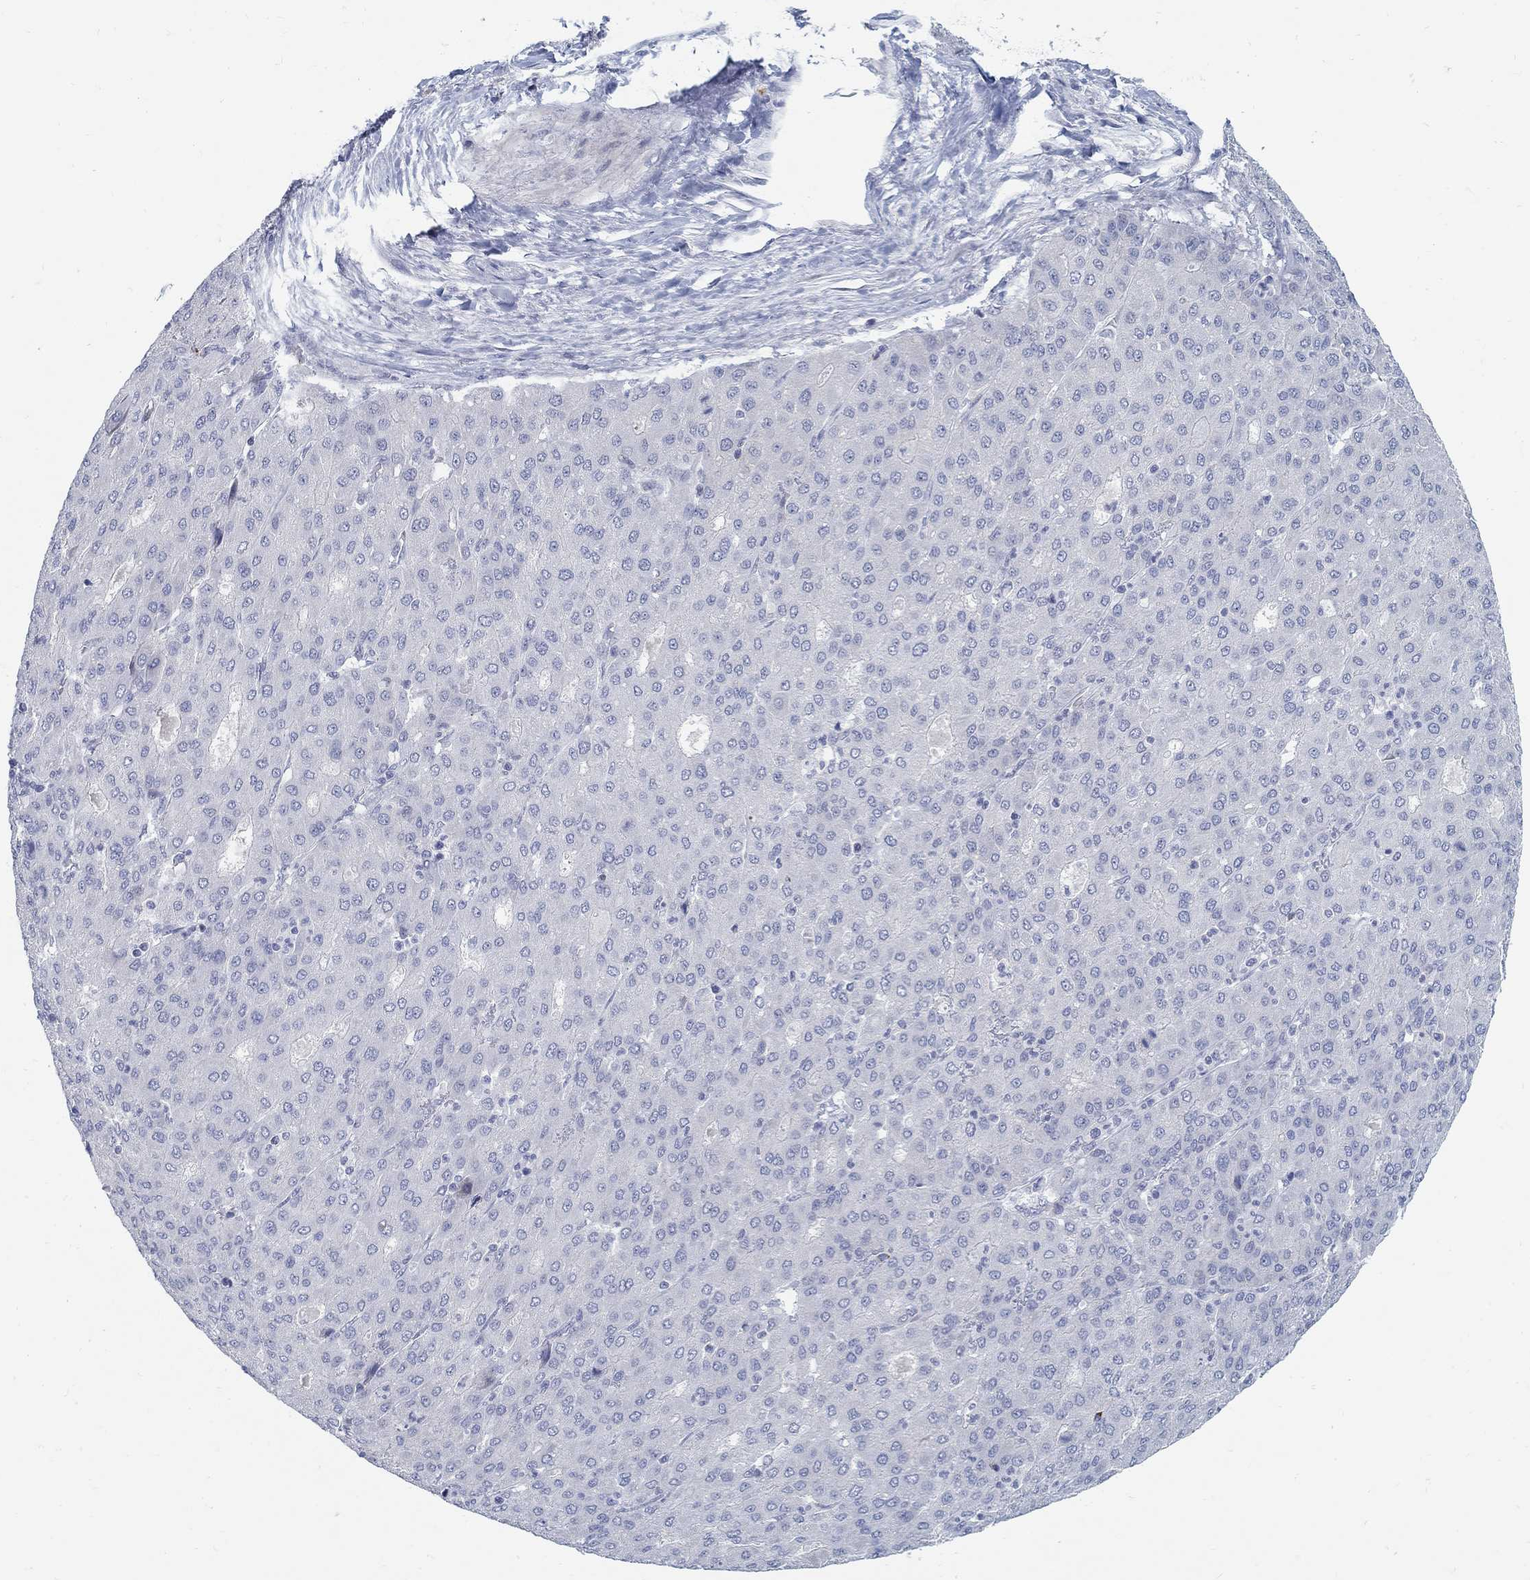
{"staining": {"intensity": "negative", "quantity": "none", "location": "none"}, "tissue": "liver cancer", "cell_type": "Tumor cells", "image_type": "cancer", "snomed": [{"axis": "morphology", "description": "Carcinoma, Hepatocellular, NOS"}, {"axis": "topography", "description": "Liver"}], "caption": "This is a image of immunohistochemistry (IHC) staining of hepatocellular carcinoma (liver), which shows no expression in tumor cells.", "gene": "ANO7", "patient": {"sex": "male", "age": 65}}